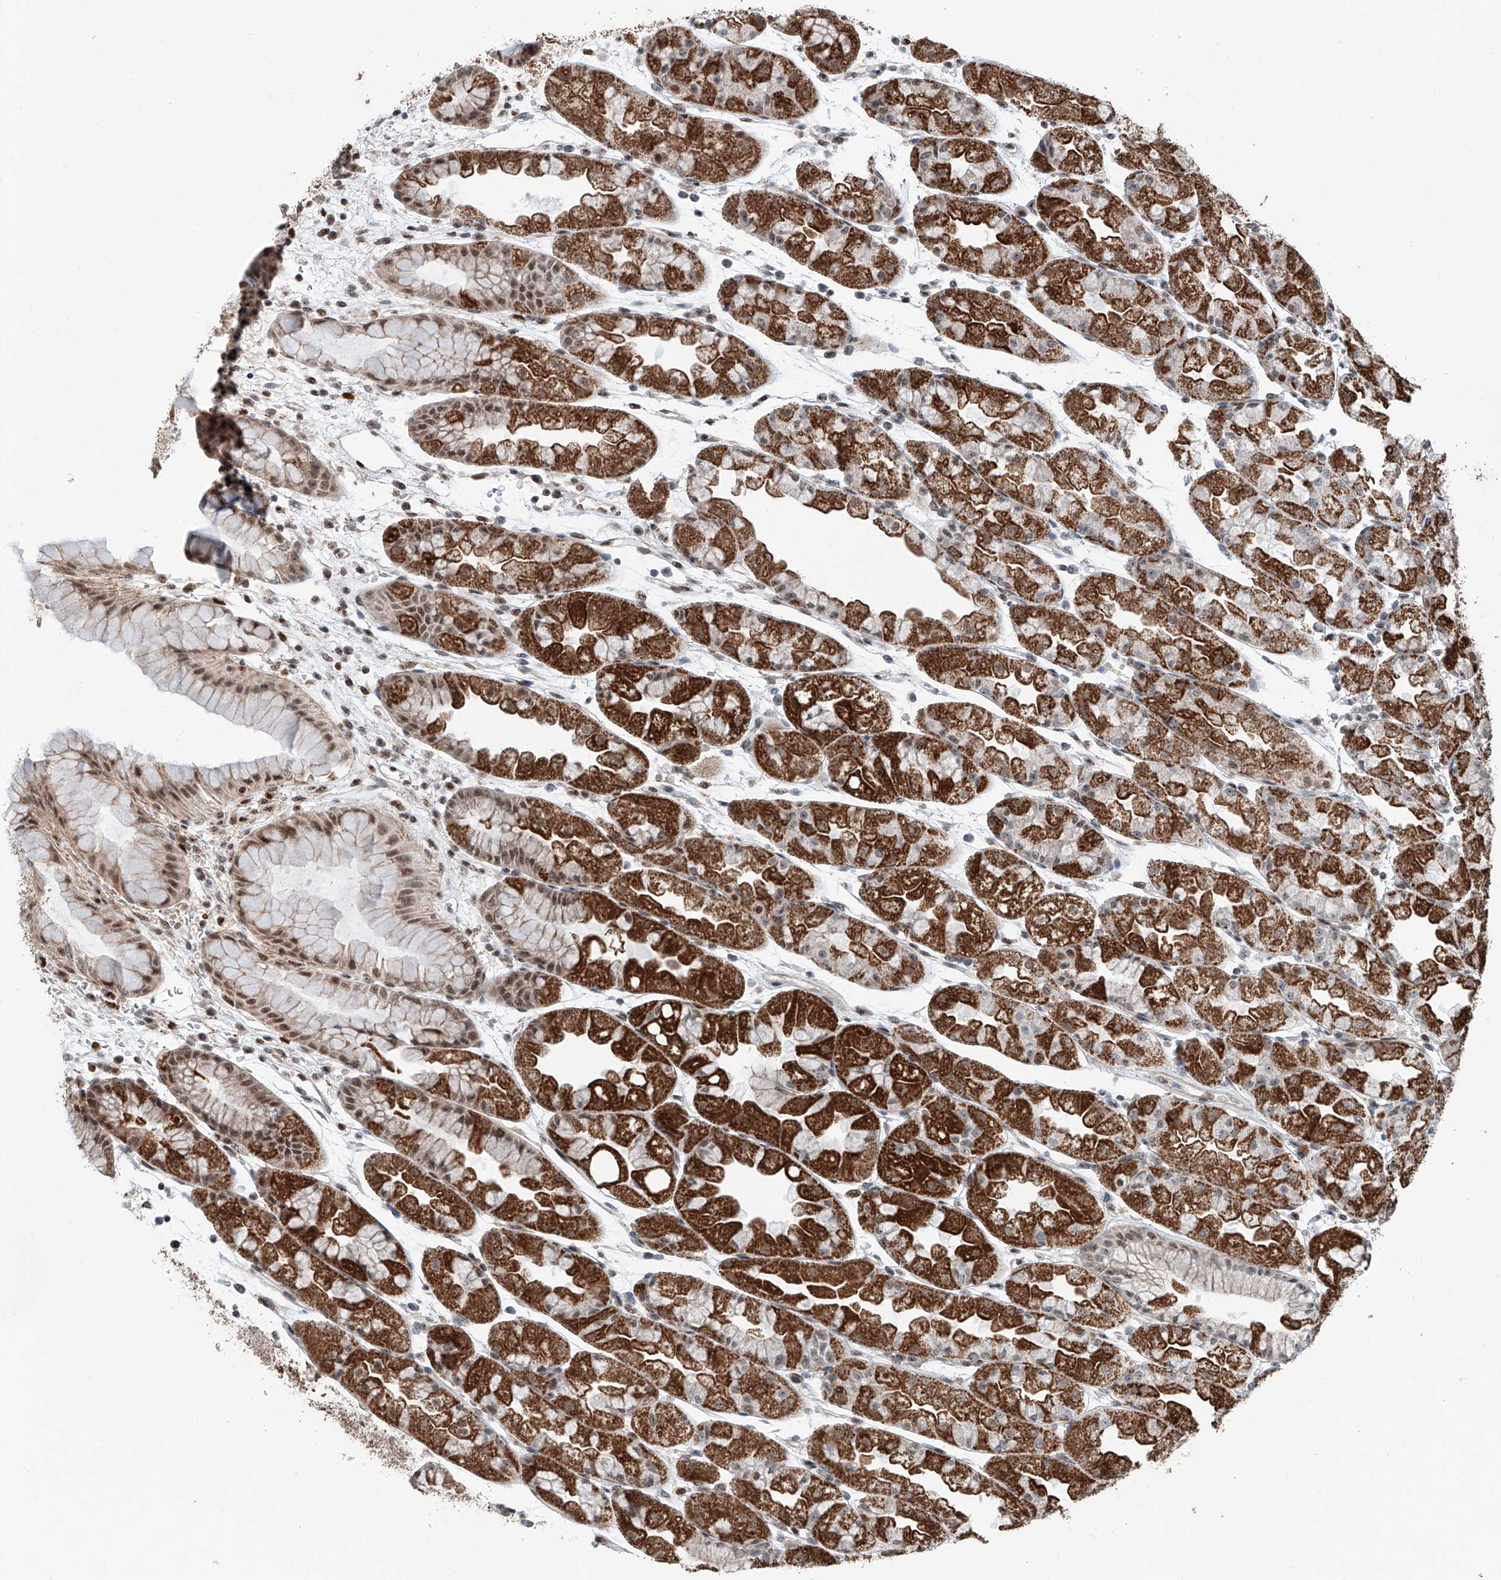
{"staining": {"intensity": "strong", "quantity": "25%-75%", "location": "cytoplasmic/membranous,nuclear"}, "tissue": "stomach", "cell_type": "Glandular cells", "image_type": "normal", "snomed": [{"axis": "morphology", "description": "Normal tissue, NOS"}, {"axis": "topography", "description": "Stomach, upper"}], "caption": "This is an image of immunohistochemistry staining of unremarkable stomach, which shows strong positivity in the cytoplasmic/membranous,nuclear of glandular cells.", "gene": "SDE2", "patient": {"sex": "male", "age": 47}}